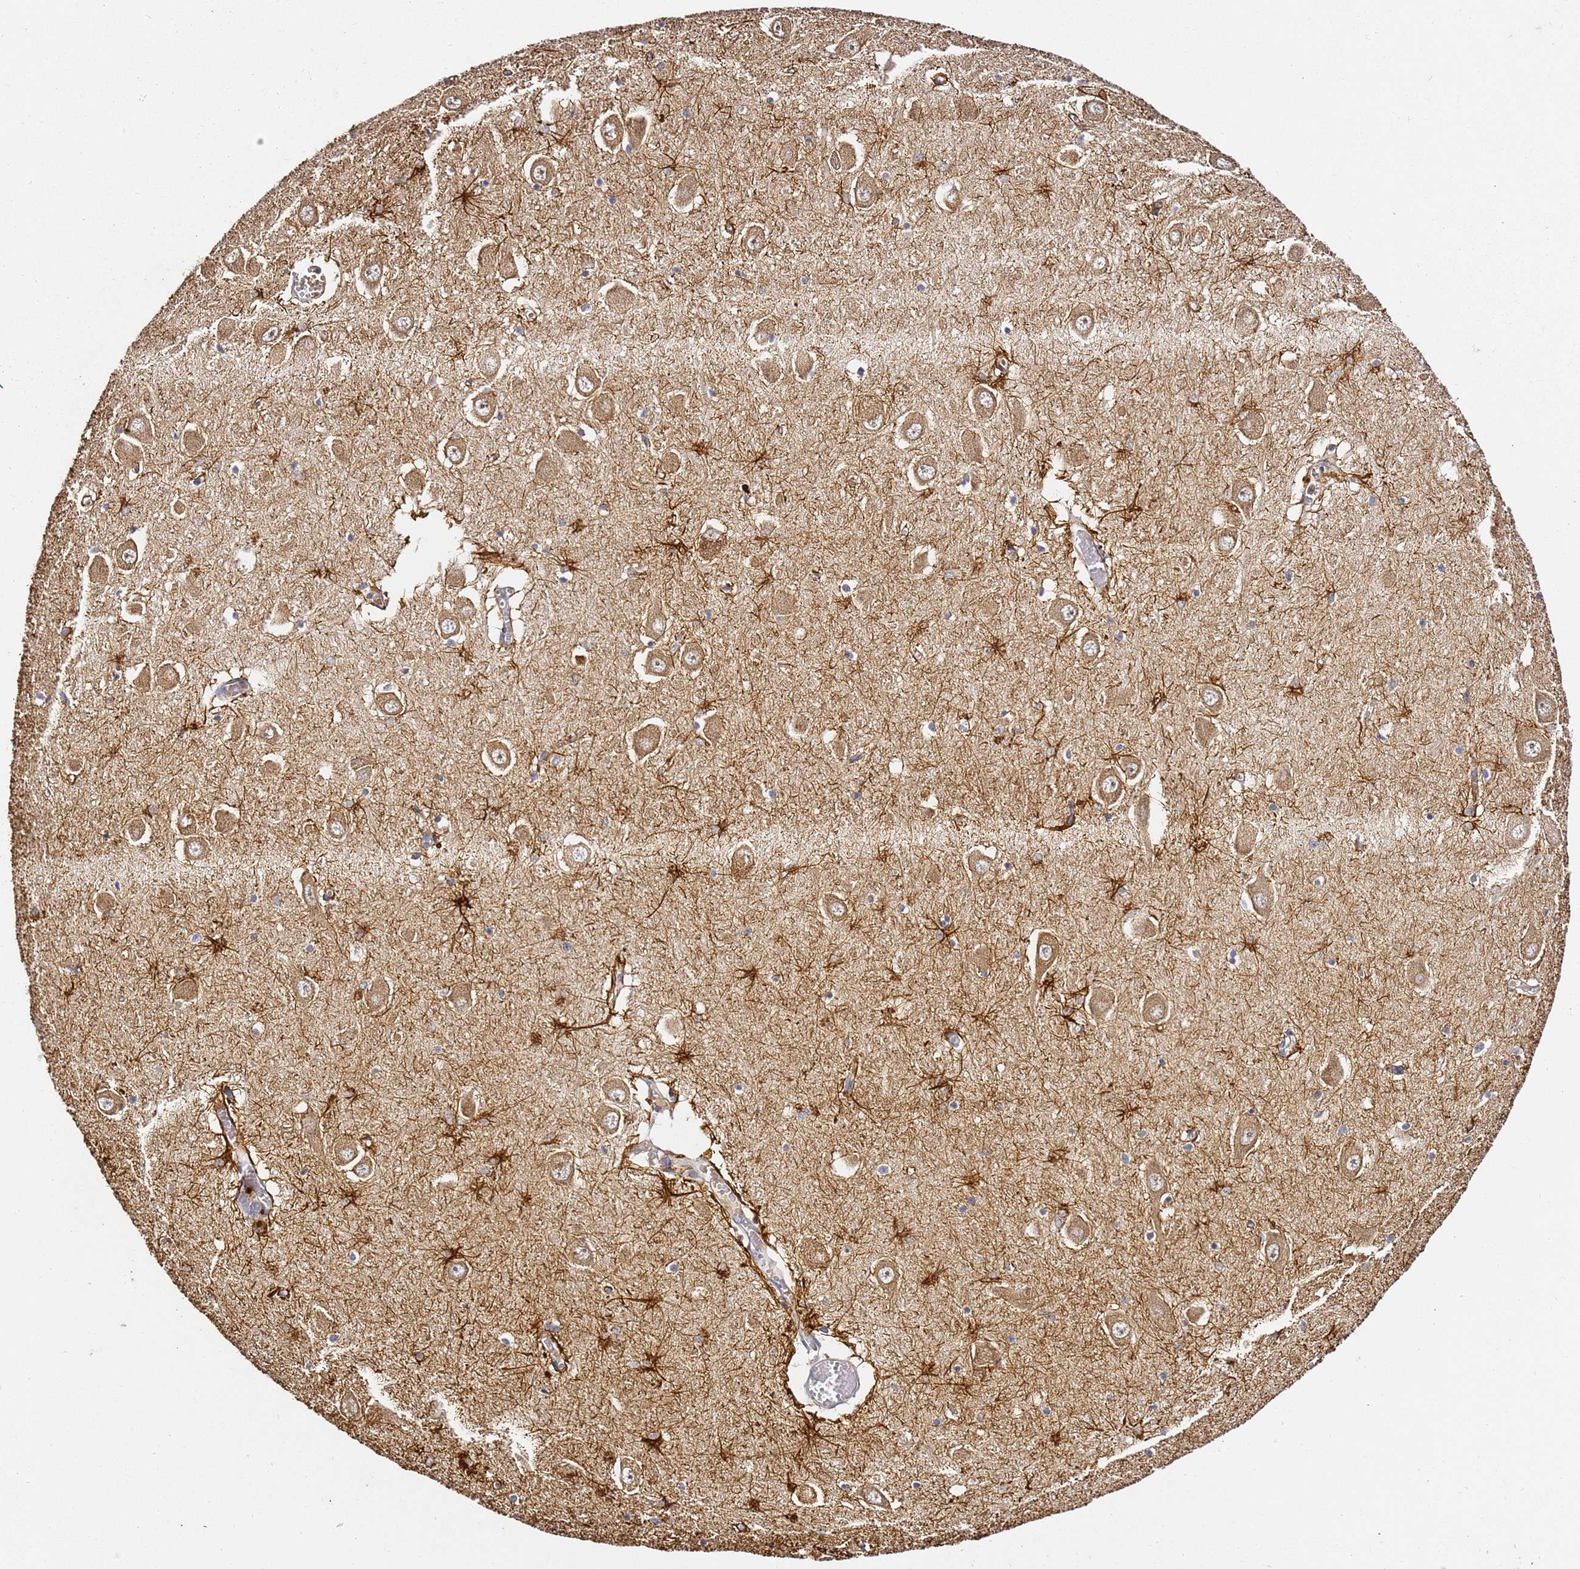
{"staining": {"intensity": "strong", "quantity": "<25%", "location": "cytoplasmic/membranous"}, "tissue": "hippocampus", "cell_type": "Glial cells", "image_type": "normal", "snomed": [{"axis": "morphology", "description": "Normal tissue, NOS"}, {"axis": "topography", "description": "Hippocampus"}], "caption": "Brown immunohistochemical staining in benign hippocampus exhibits strong cytoplasmic/membranous expression in about <25% of glial cells.", "gene": "OSBPL2", "patient": {"sex": "male", "age": 70}}